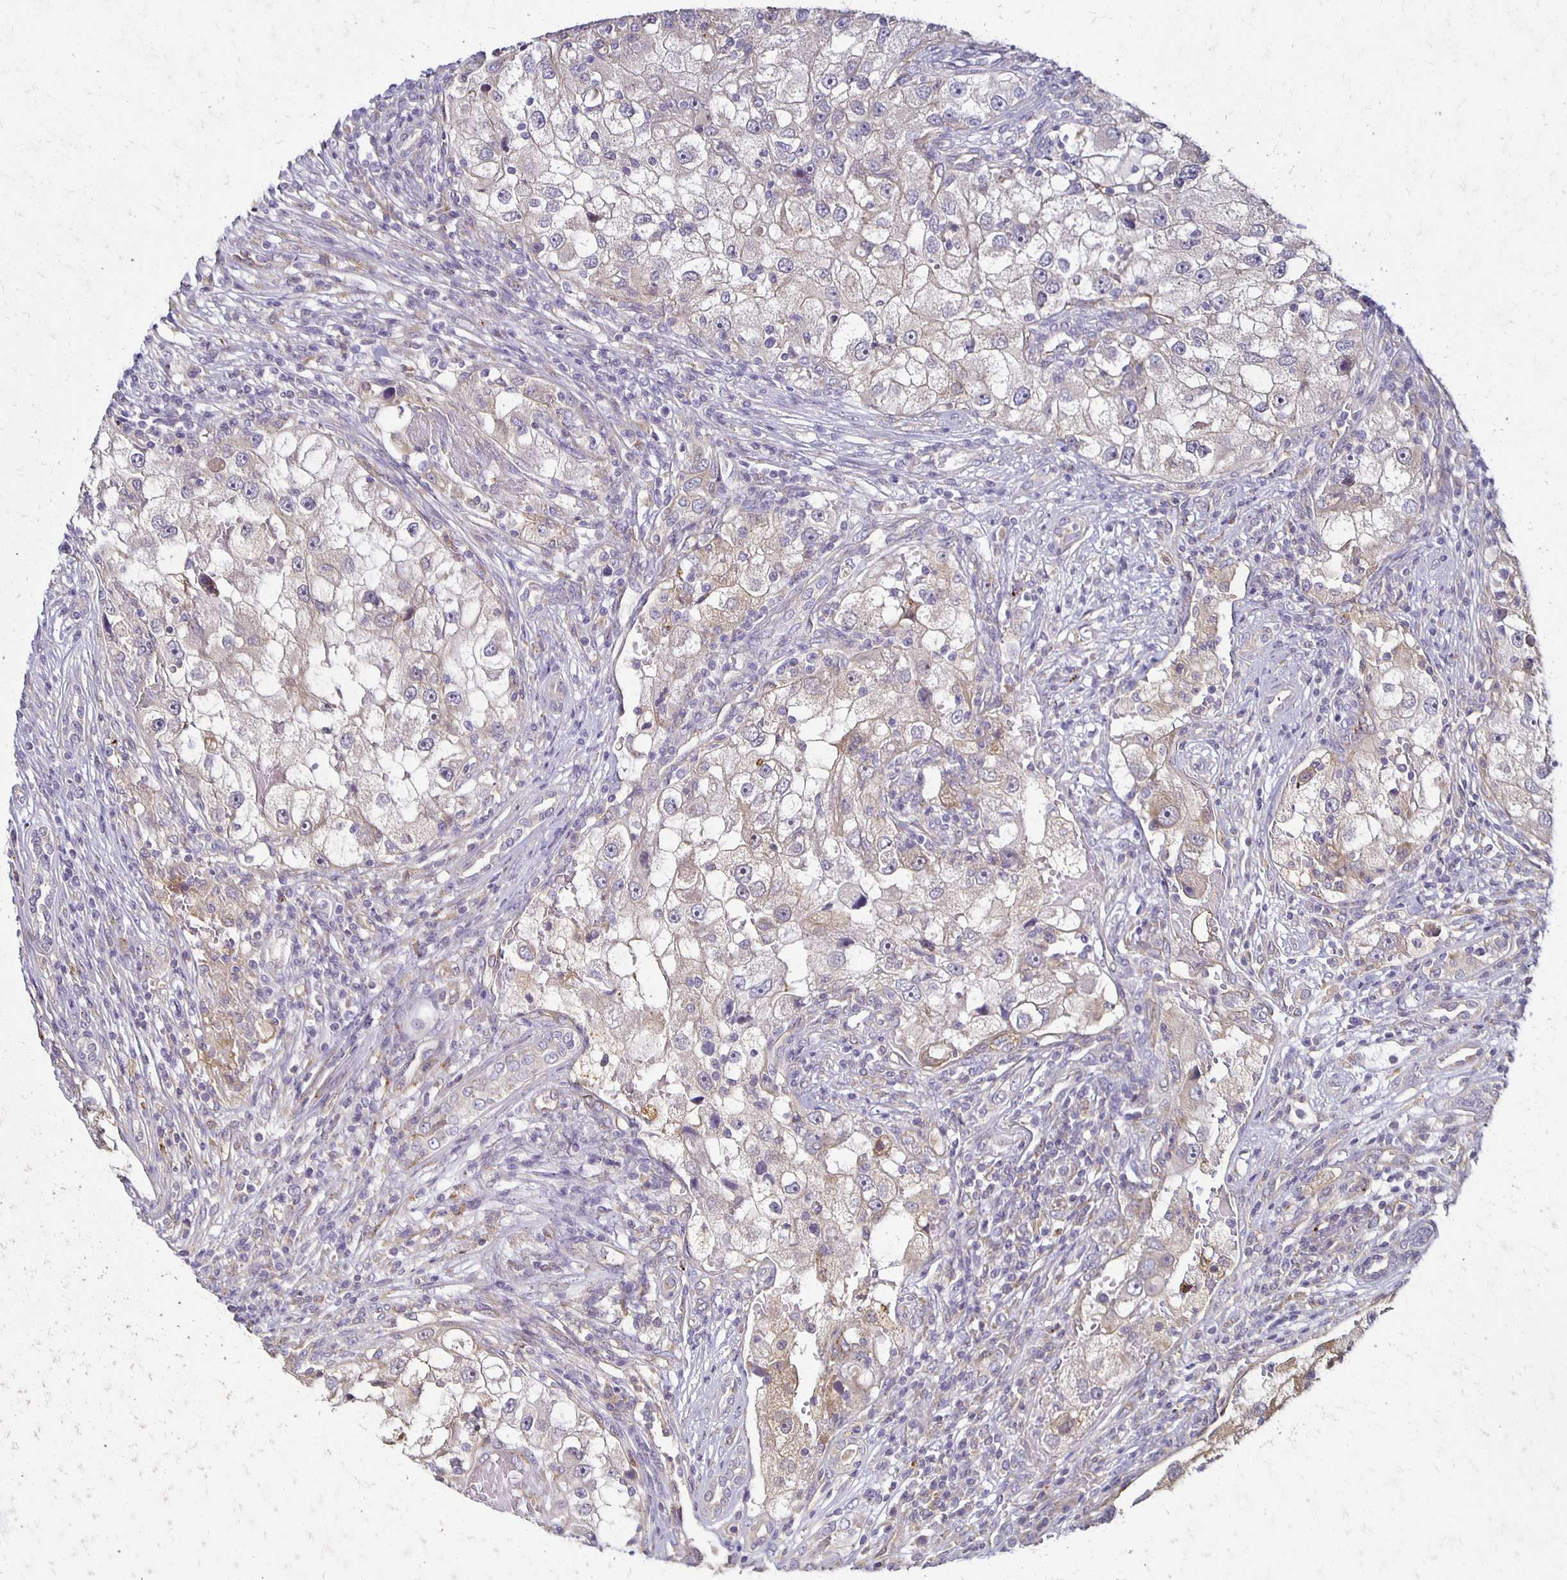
{"staining": {"intensity": "weak", "quantity": "25%-75%", "location": "cytoplasmic/membranous"}, "tissue": "renal cancer", "cell_type": "Tumor cells", "image_type": "cancer", "snomed": [{"axis": "morphology", "description": "Adenocarcinoma, NOS"}, {"axis": "topography", "description": "Kidney"}], "caption": "The photomicrograph reveals a brown stain indicating the presence of a protein in the cytoplasmic/membranous of tumor cells in renal cancer.", "gene": "GPX4", "patient": {"sex": "male", "age": 63}}